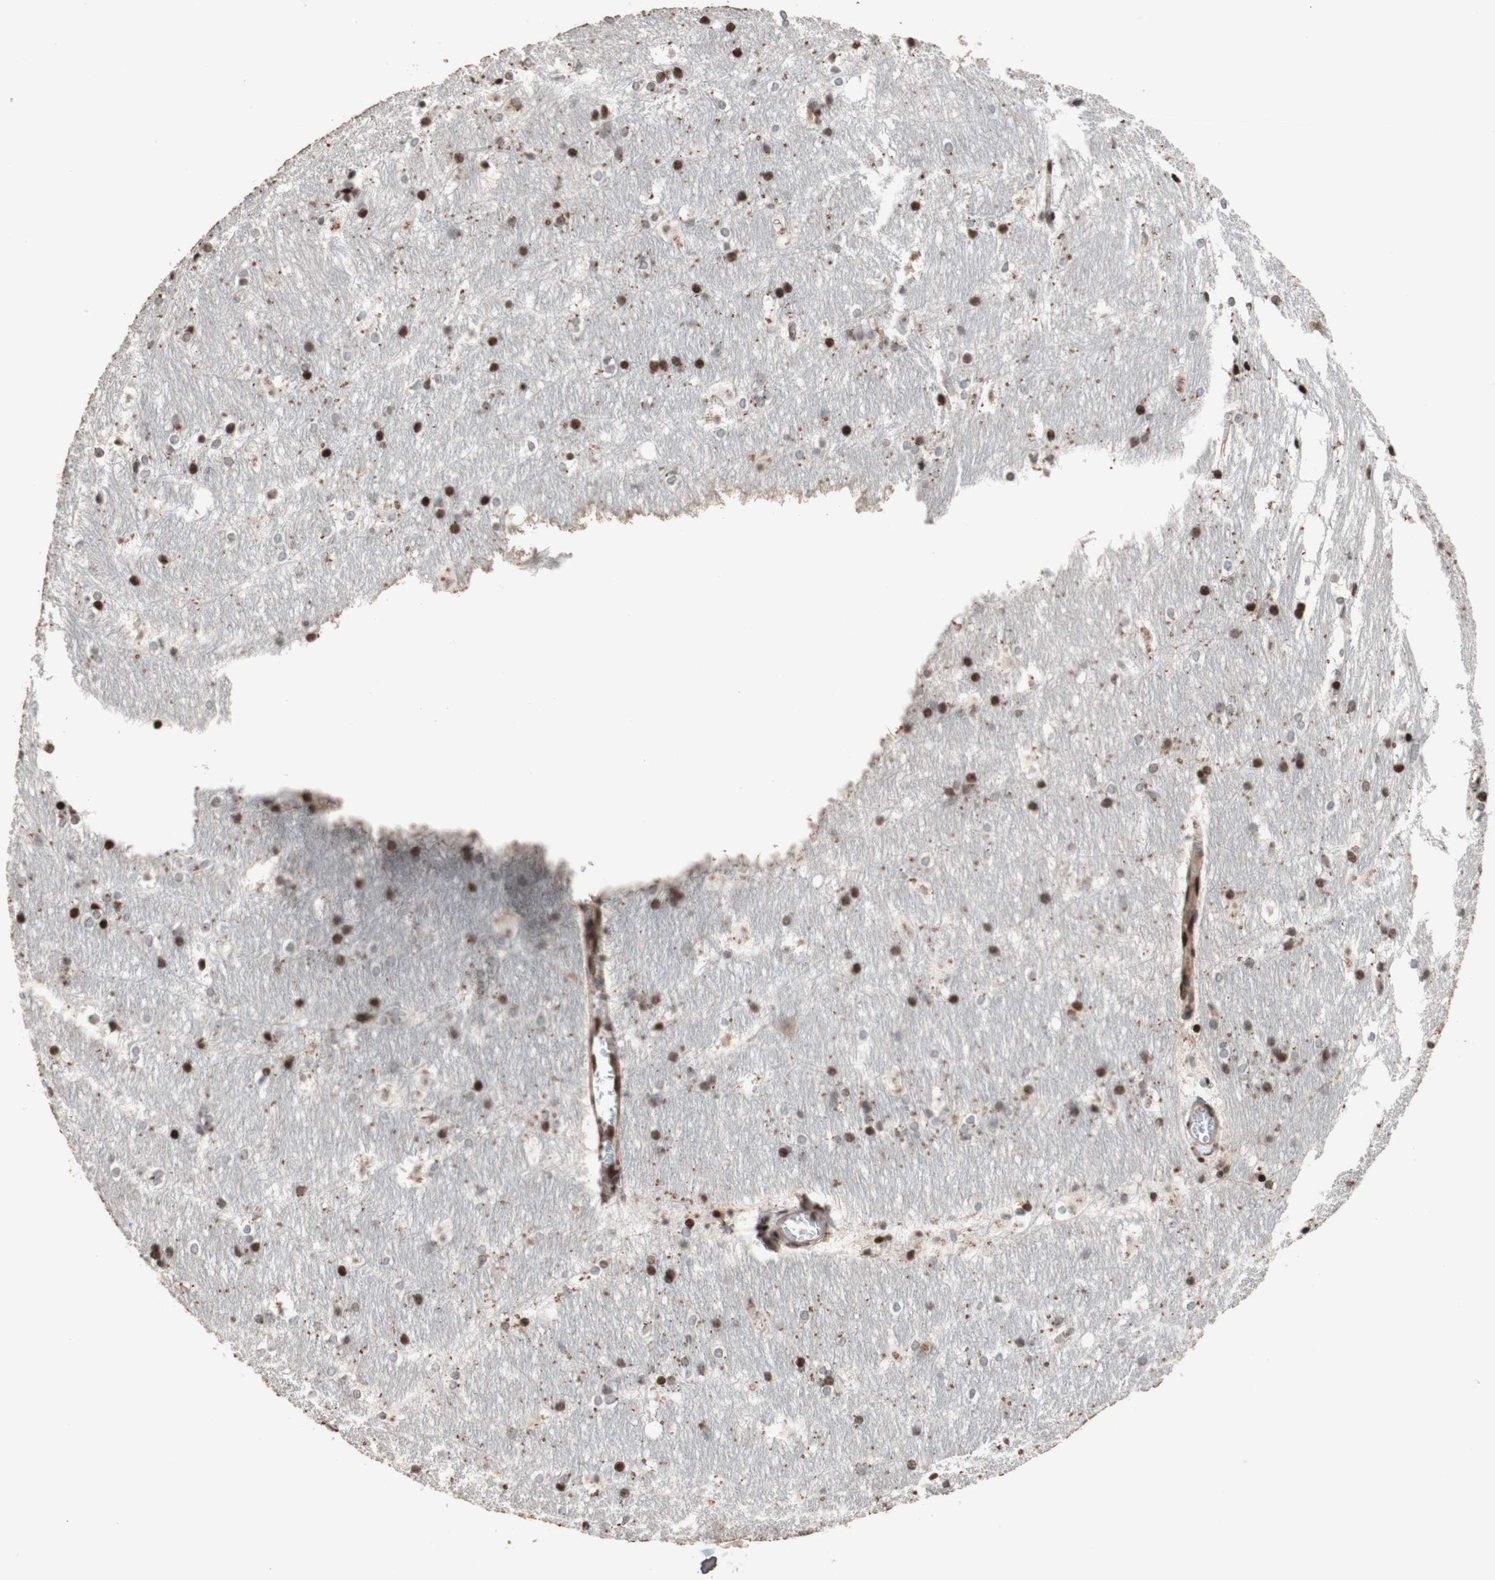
{"staining": {"intensity": "strong", "quantity": "25%-75%", "location": "nuclear"}, "tissue": "hippocampus", "cell_type": "Glial cells", "image_type": "normal", "snomed": [{"axis": "morphology", "description": "Normal tissue, NOS"}, {"axis": "topography", "description": "Hippocampus"}], "caption": "The photomicrograph demonstrates a brown stain indicating the presence of a protein in the nuclear of glial cells in hippocampus. Immunohistochemistry (ihc) stains the protein of interest in brown and the nuclei are stained blue.", "gene": "POLA1", "patient": {"sex": "female", "age": 19}}